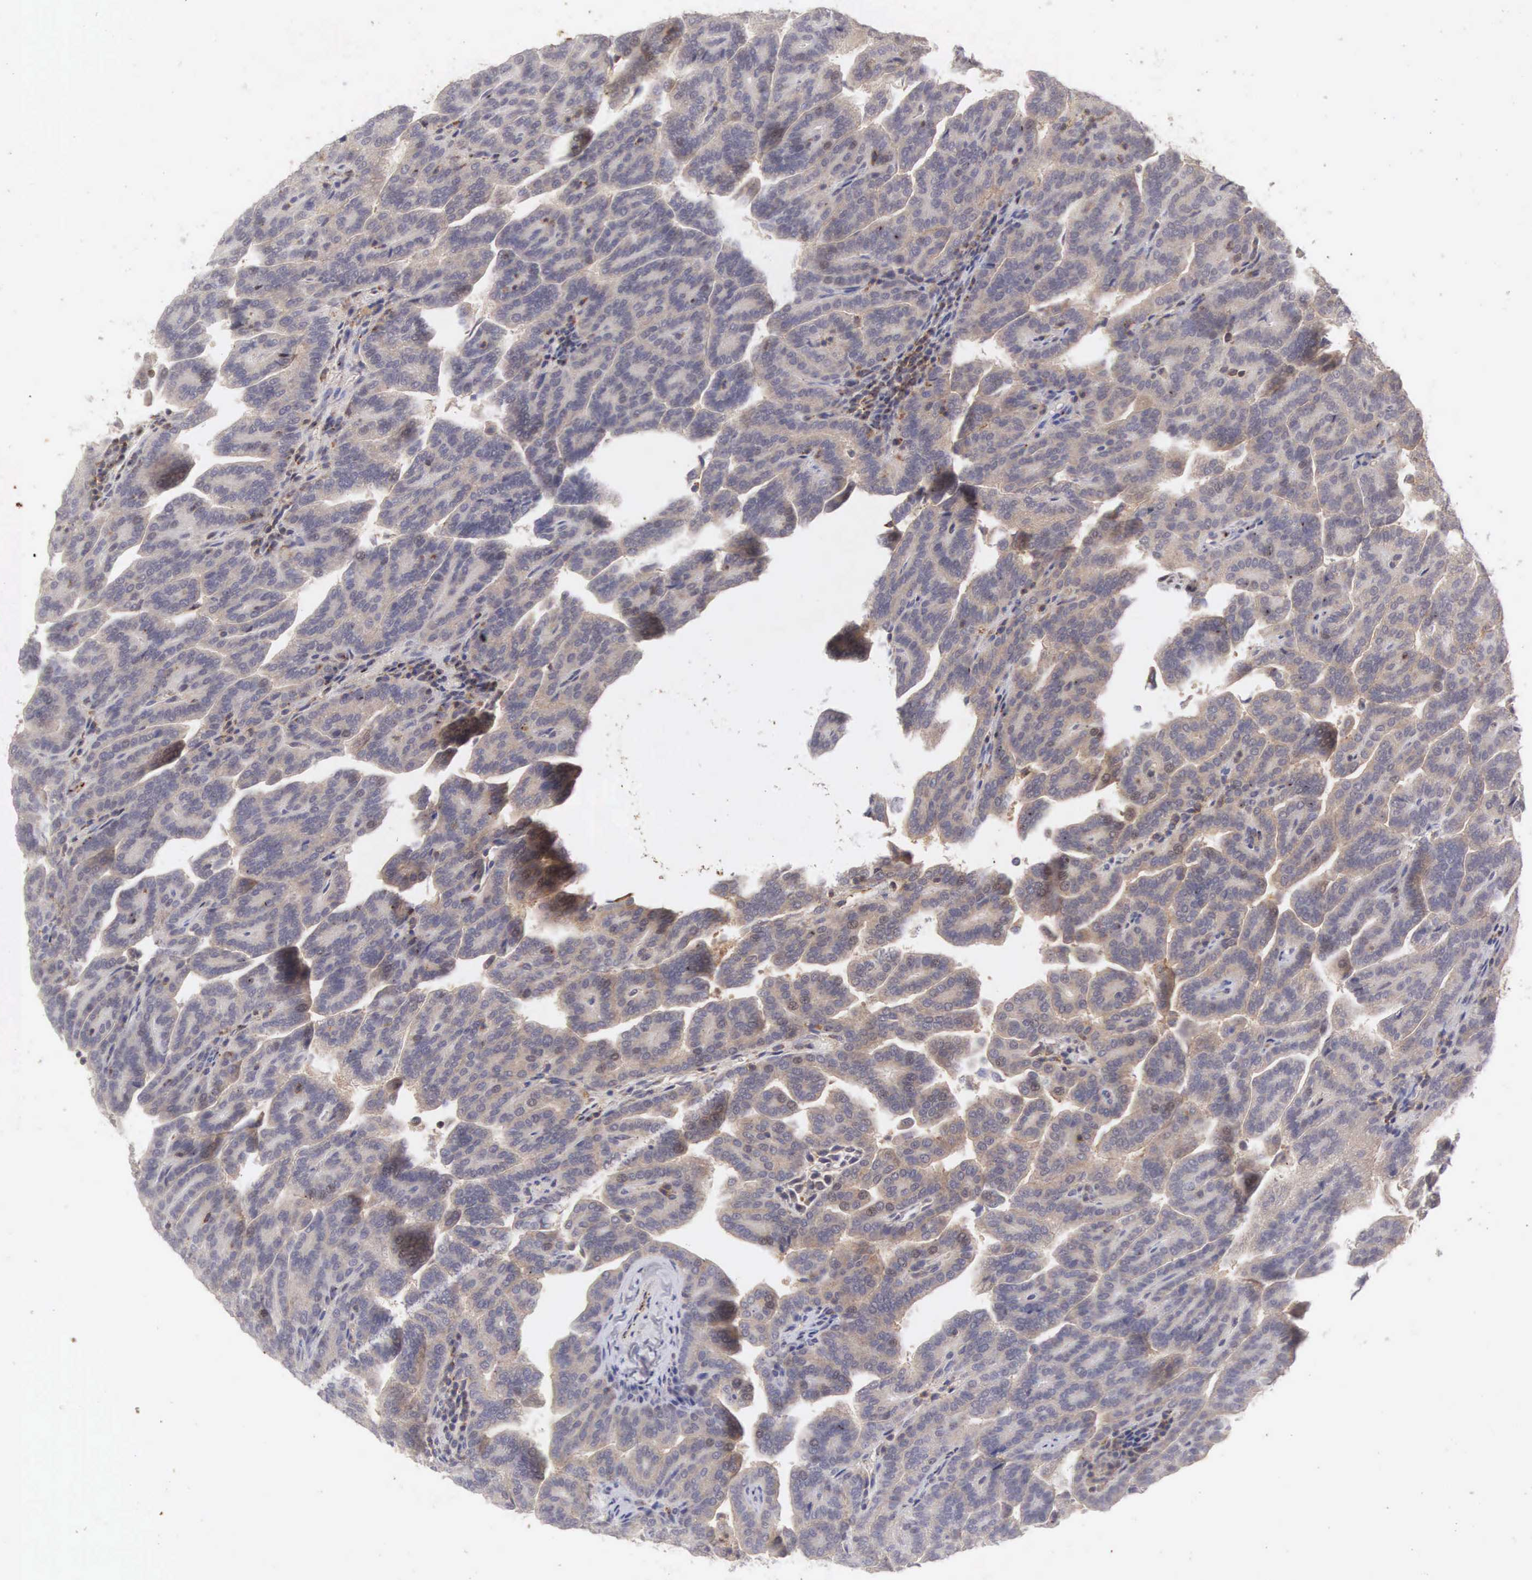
{"staining": {"intensity": "weak", "quantity": "<25%", "location": "cytoplasmic/membranous"}, "tissue": "renal cancer", "cell_type": "Tumor cells", "image_type": "cancer", "snomed": [{"axis": "morphology", "description": "Adenocarcinoma, NOS"}, {"axis": "topography", "description": "Kidney"}], "caption": "Immunohistochemistry photomicrograph of adenocarcinoma (renal) stained for a protein (brown), which shows no staining in tumor cells.", "gene": "CD1A", "patient": {"sex": "male", "age": 61}}